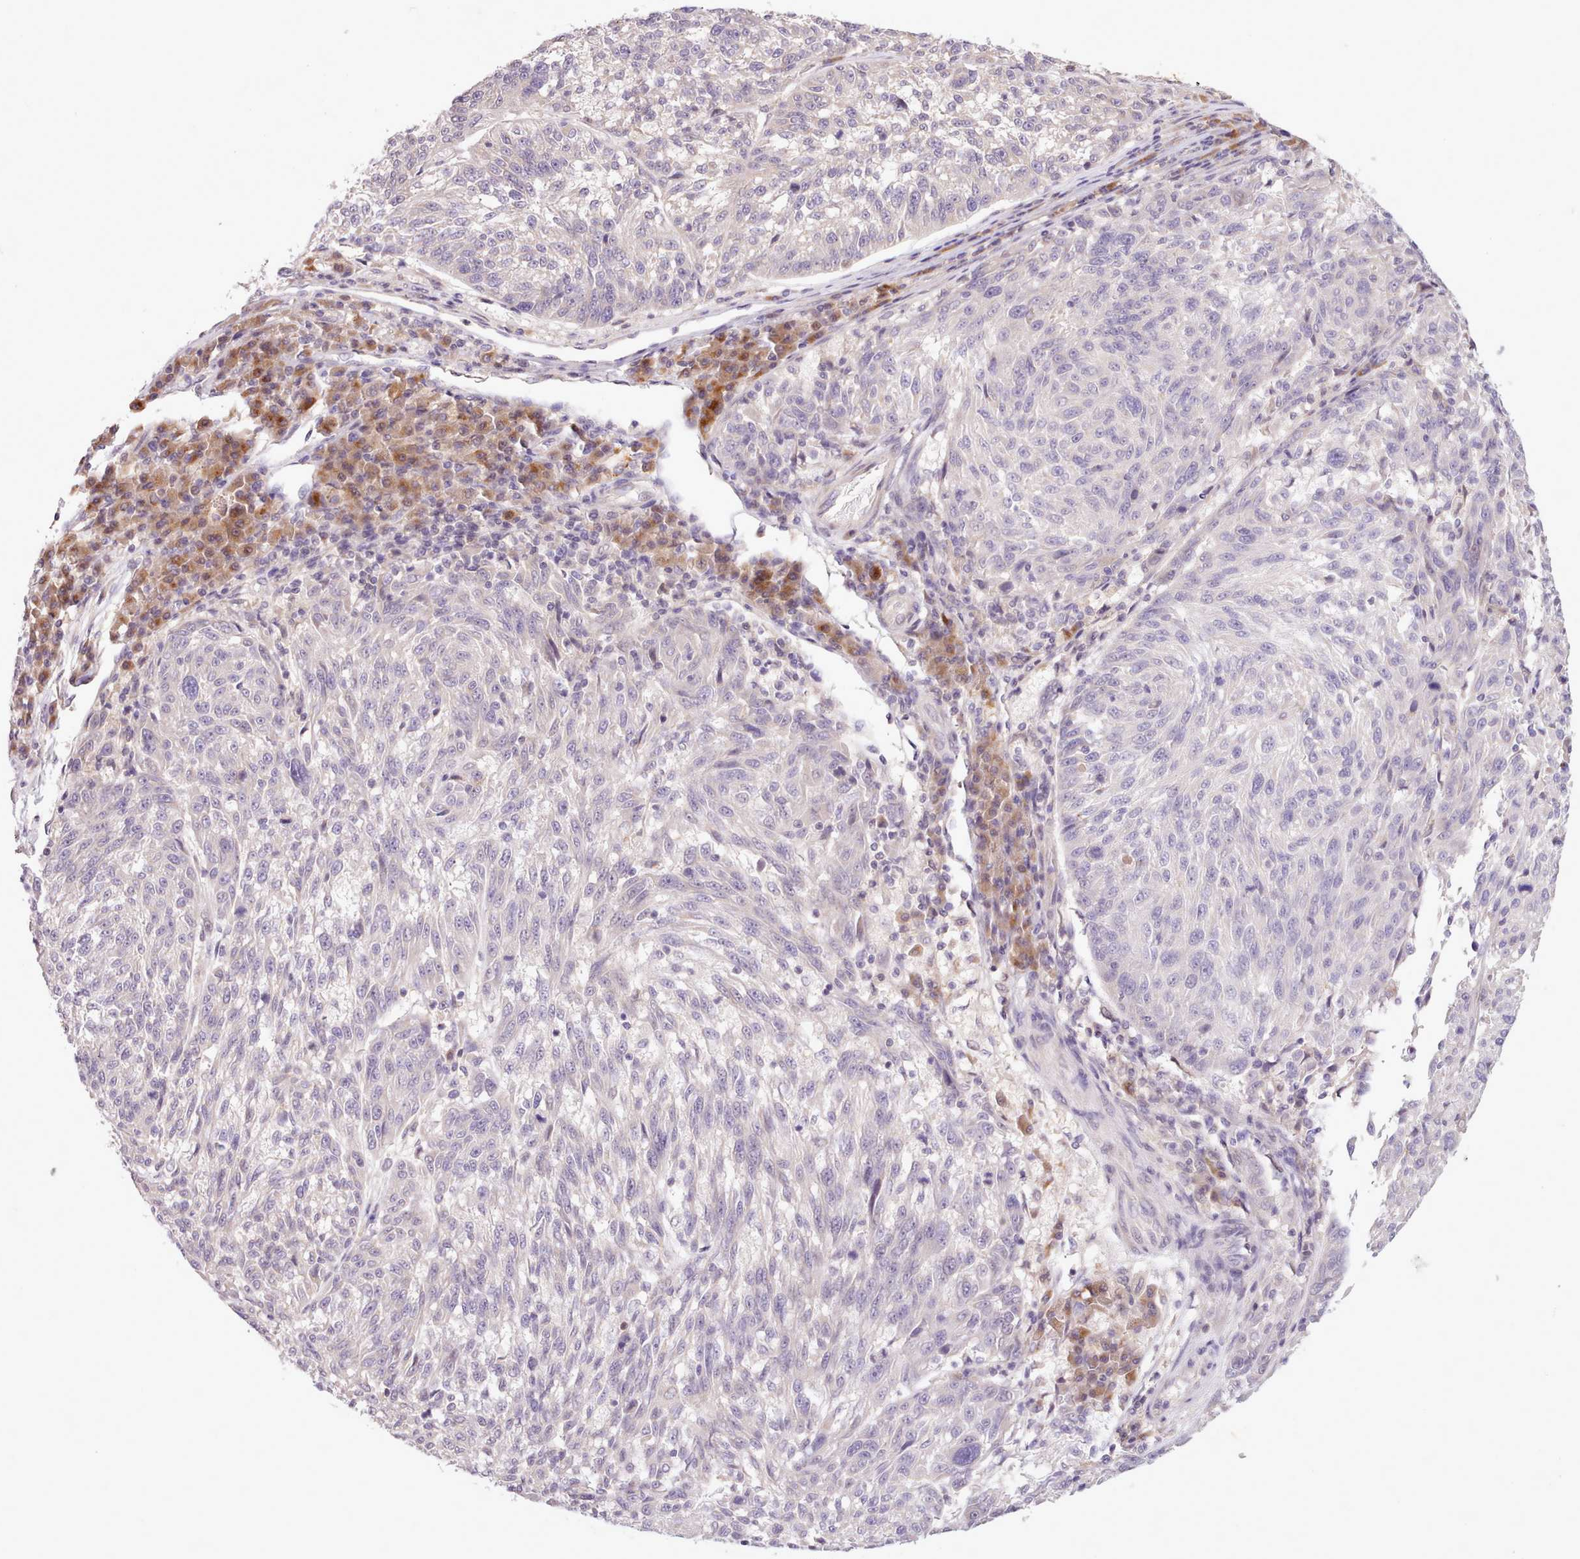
{"staining": {"intensity": "negative", "quantity": "none", "location": "none"}, "tissue": "melanoma", "cell_type": "Tumor cells", "image_type": "cancer", "snomed": [{"axis": "morphology", "description": "Malignant melanoma, NOS"}, {"axis": "topography", "description": "Skin"}], "caption": "IHC histopathology image of neoplastic tissue: malignant melanoma stained with DAB (3,3'-diaminobenzidine) reveals no significant protein expression in tumor cells.", "gene": "NMRK1", "patient": {"sex": "male", "age": 53}}